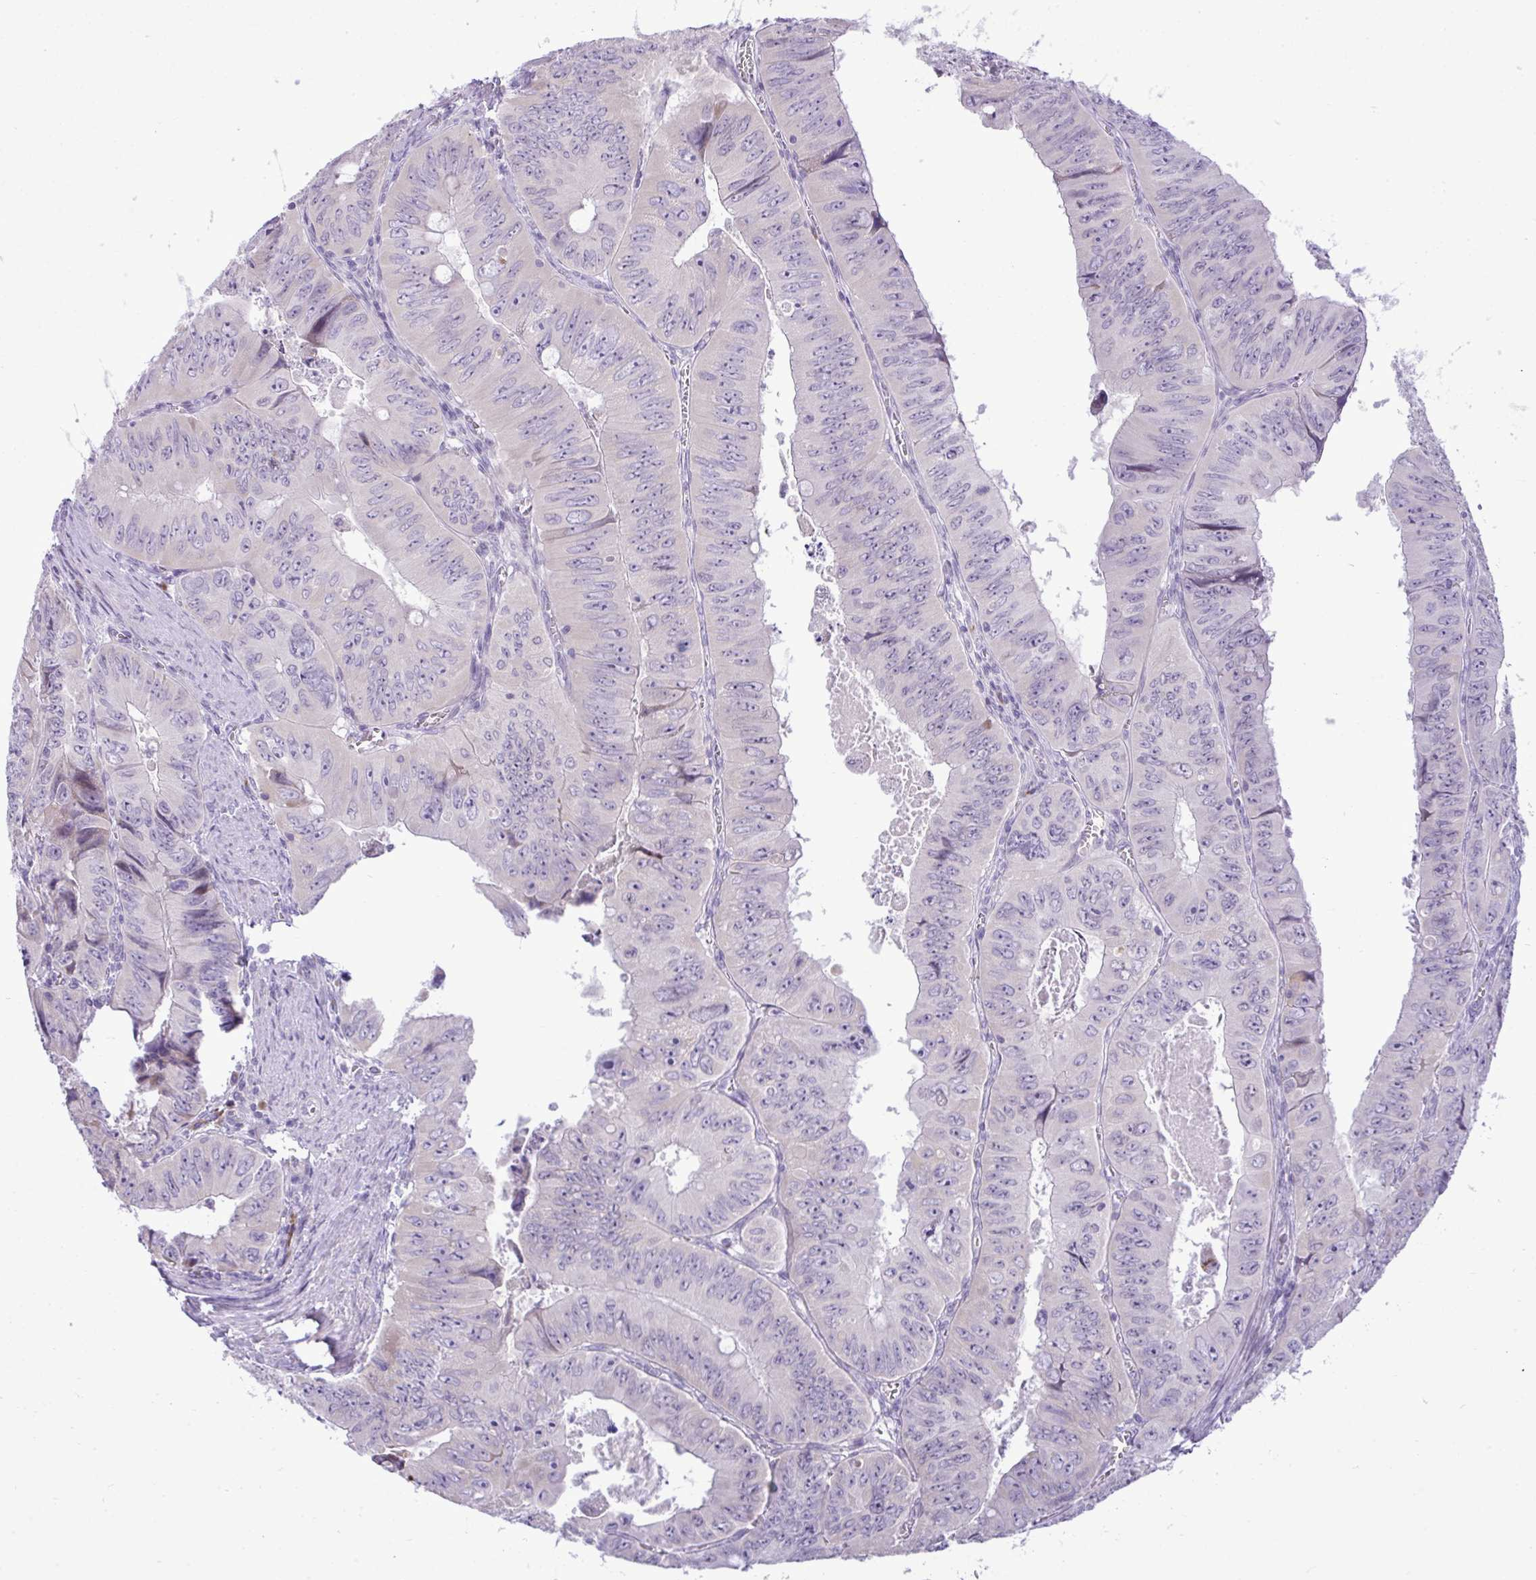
{"staining": {"intensity": "negative", "quantity": "none", "location": "none"}, "tissue": "colorectal cancer", "cell_type": "Tumor cells", "image_type": "cancer", "snomed": [{"axis": "morphology", "description": "Adenocarcinoma, NOS"}, {"axis": "topography", "description": "Colon"}], "caption": "Tumor cells show no significant expression in colorectal cancer (adenocarcinoma).", "gene": "SPAG1", "patient": {"sex": "female", "age": 84}}